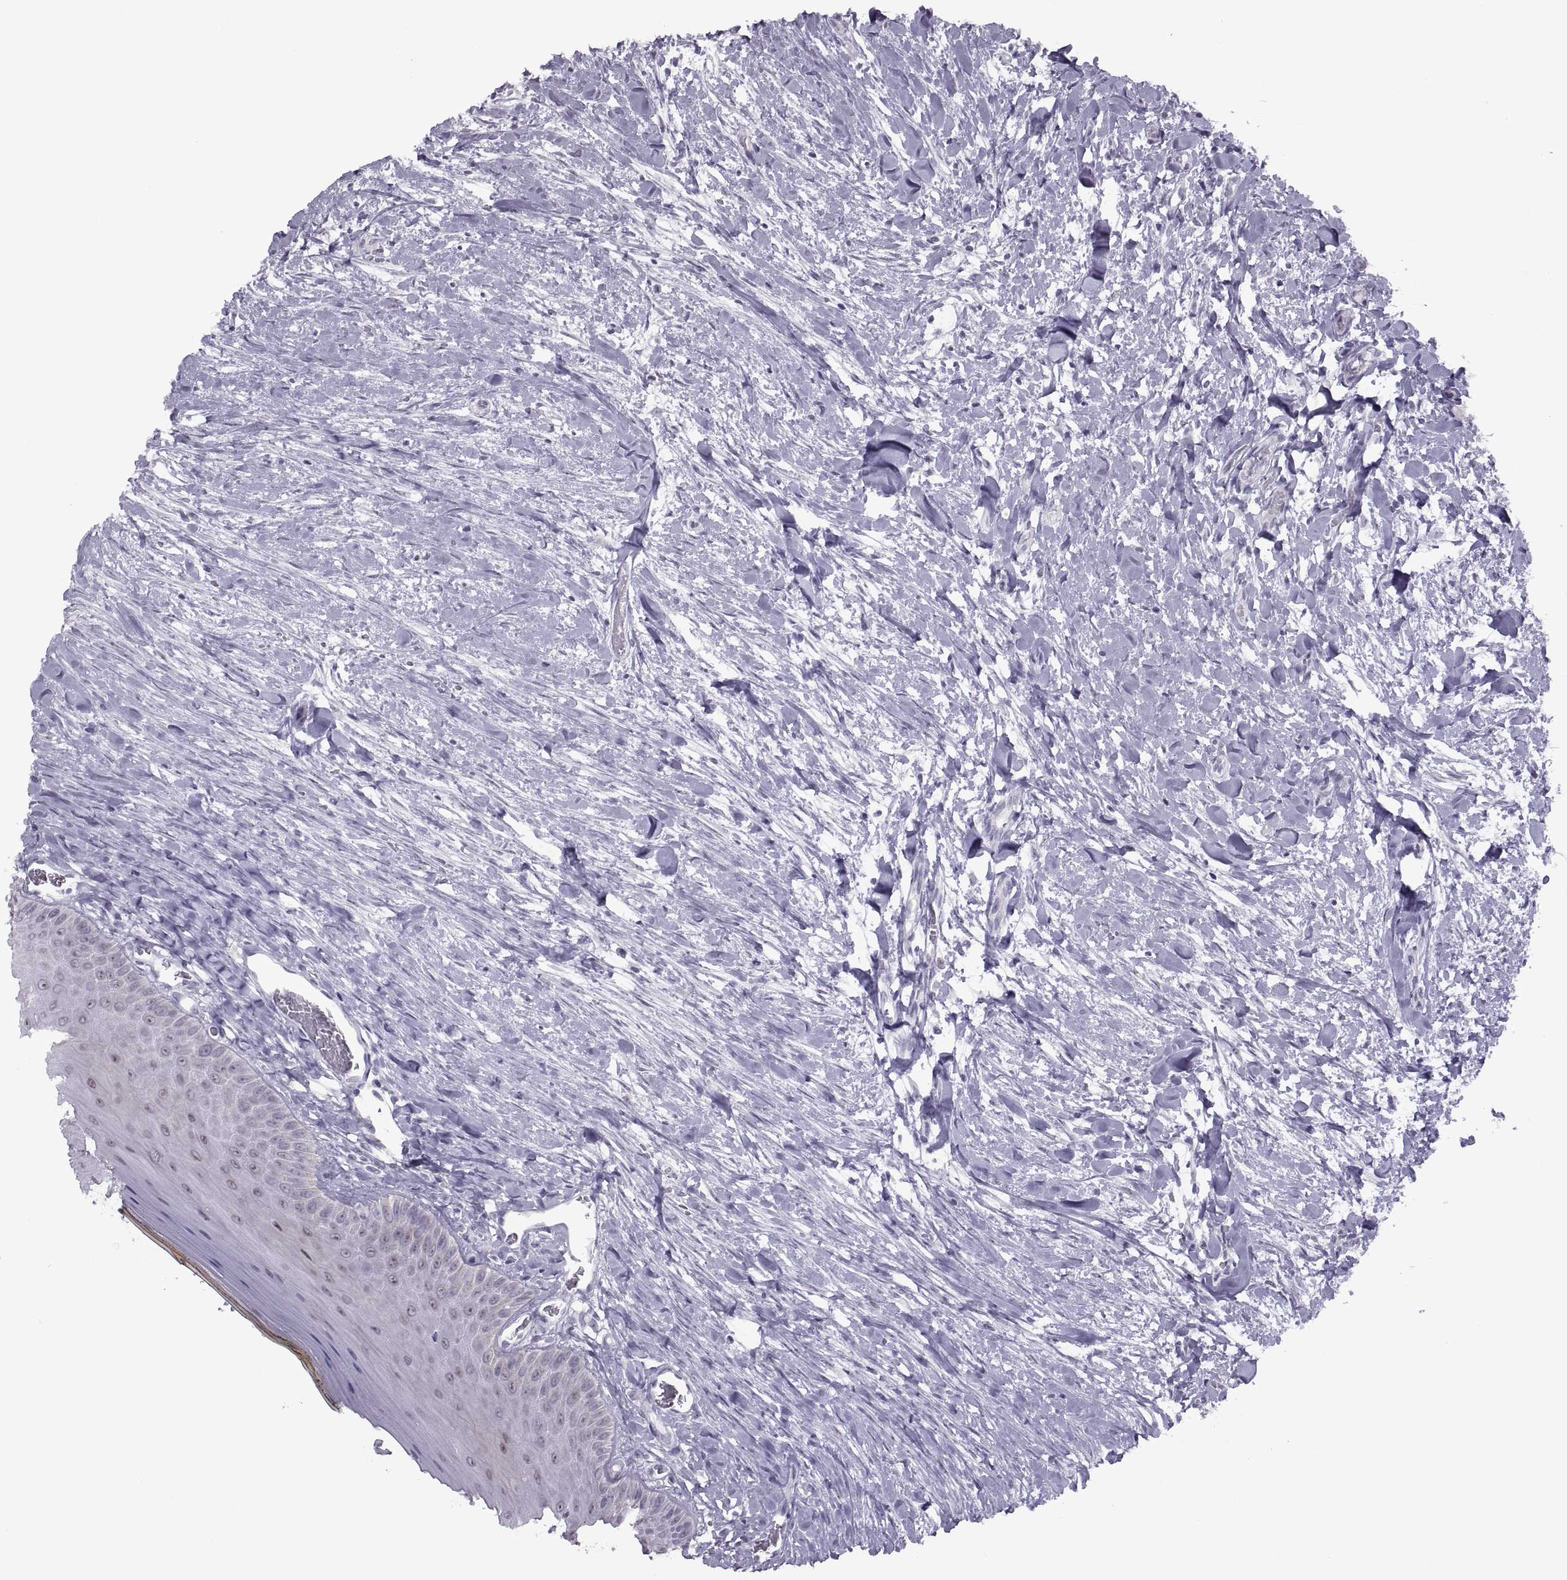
{"staining": {"intensity": "weak", "quantity": "<25%", "location": "cytoplasmic/membranous"}, "tissue": "oral mucosa", "cell_type": "Squamous epithelial cells", "image_type": "normal", "snomed": [{"axis": "morphology", "description": "Normal tissue, NOS"}, {"axis": "topography", "description": "Oral tissue"}], "caption": "High magnification brightfield microscopy of benign oral mucosa stained with DAB (brown) and counterstained with hematoxylin (blue): squamous epithelial cells show no significant positivity. Nuclei are stained in blue.", "gene": "ASIC2", "patient": {"sex": "female", "age": 43}}